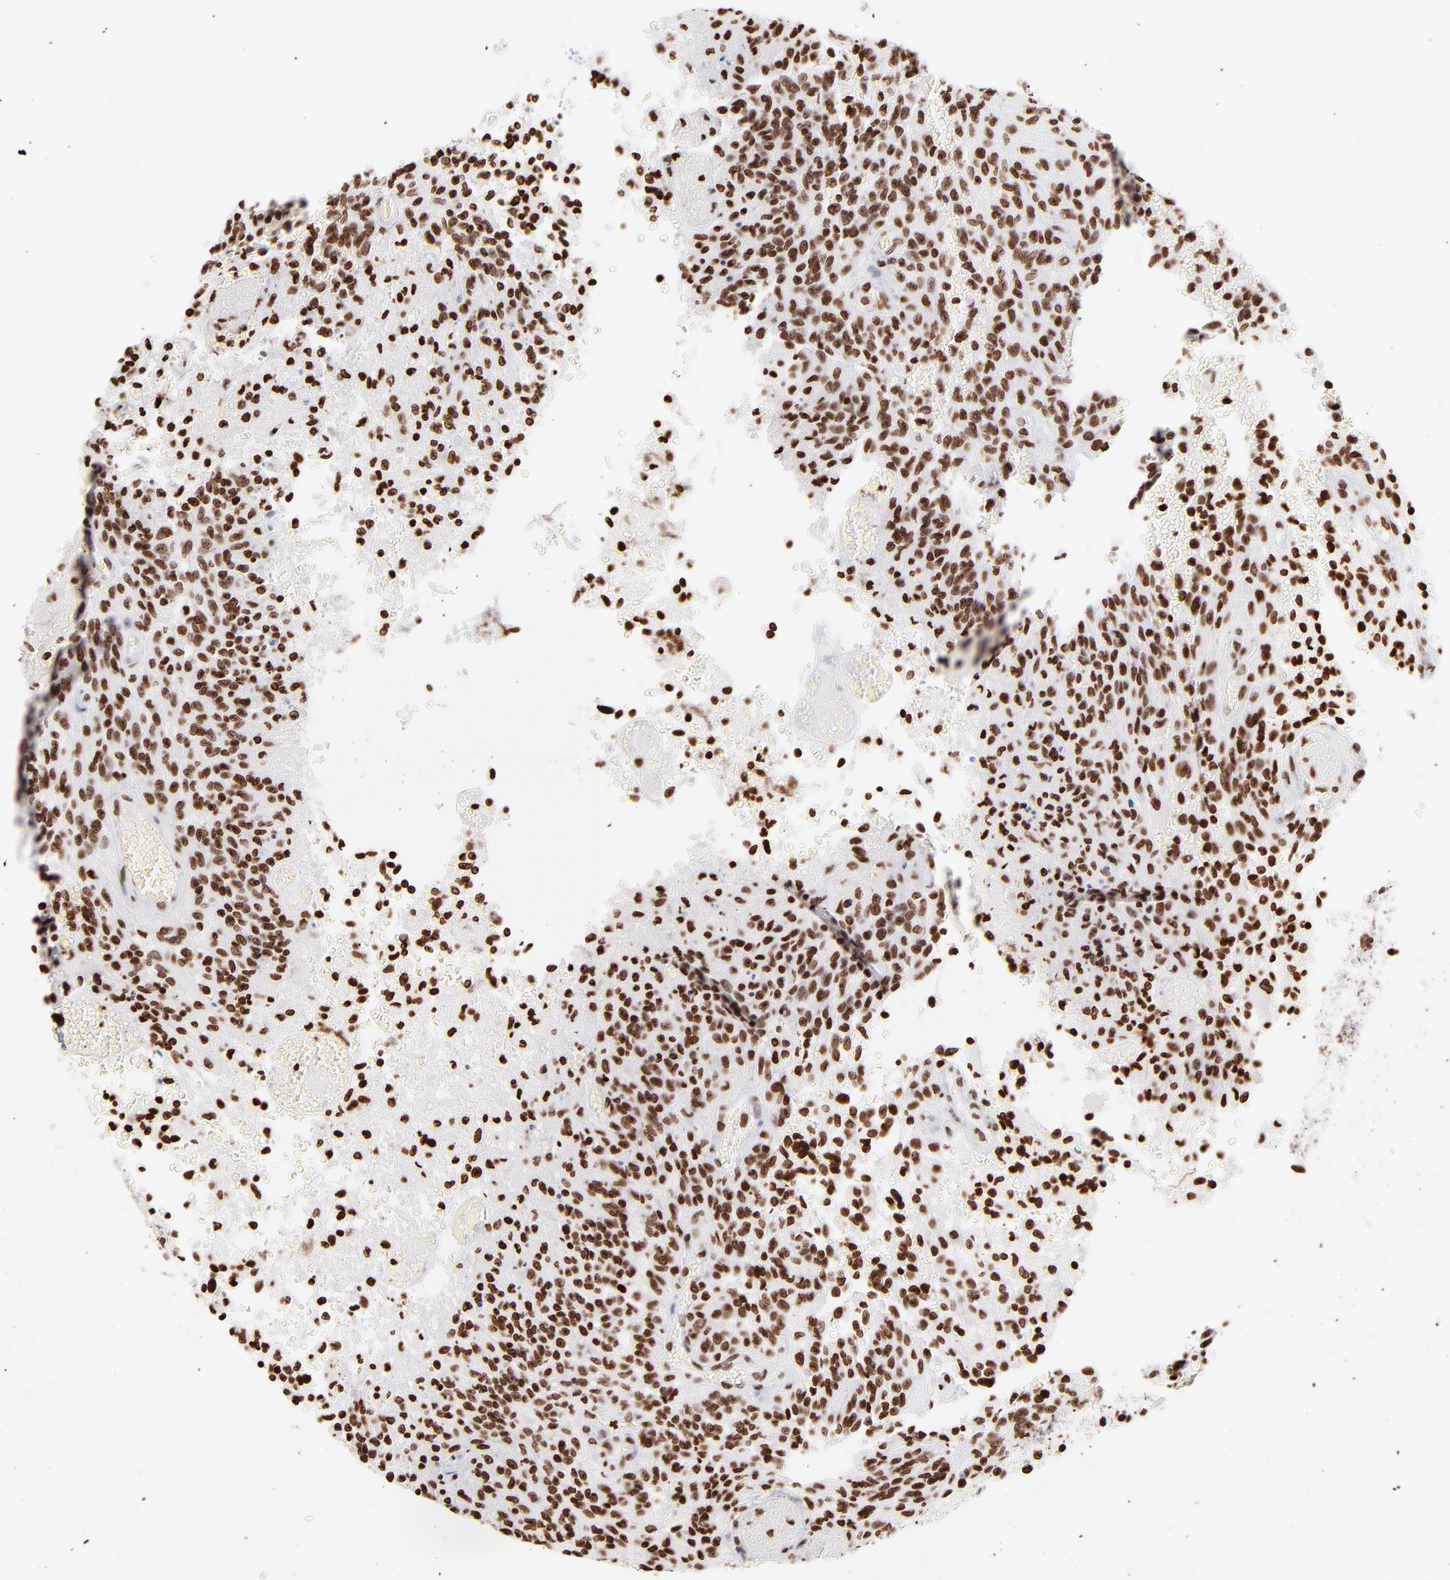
{"staining": {"intensity": "strong", "quantity": ">75%", "location": "nuclear"}, "tissue": "glioma", "cell_type": "Tumor cells", "image_type": "cancer", "snomed": [{"axis": "morphology", "description": "Normal tissue, NOS"}, {"axis": "morphology", "description": "Glioma, malignant, High grade"}, {"axis": "topography", "description": "Cerebral cortex"}], "caption": "A high amount of strong nuclear expression is present in approximately >75% of tumor cells in high-grade glioma (malignant) tissue. (DAB (3,3'-diaminobenzidine) IHC, brown staining for protein, blue staining for nuclei).", "gene": "RTL4", "patient": {"sex": "male", "age": 56}}